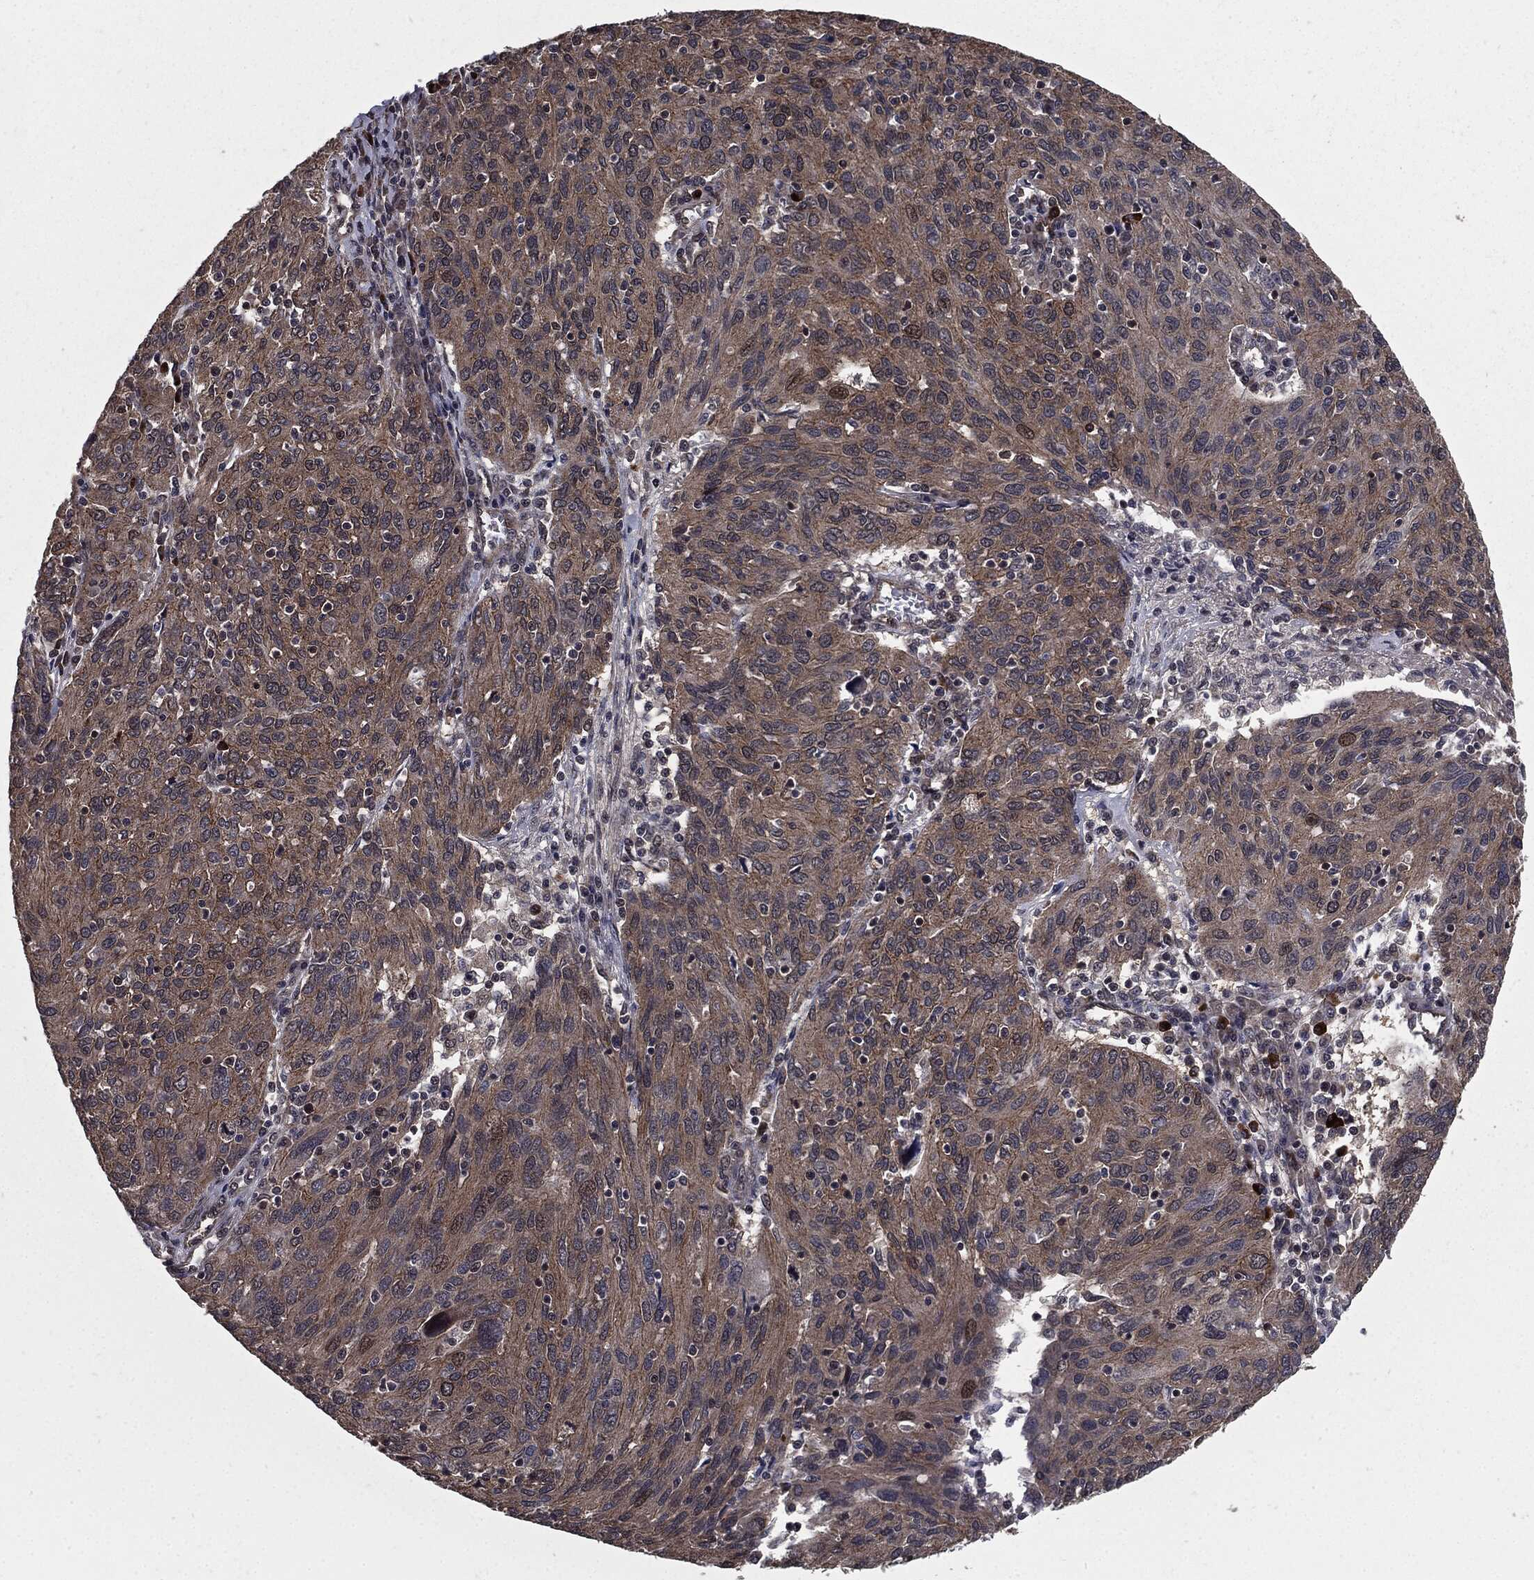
{"staining": {"intensity": "moderate", "quantity": "25%-75%", "location": "cytoplasmic/membranous"}, "tissue": "ovarian cancer", "cell_type": "Tumor cells", "image_type": "cancer", "snomed": [{"axis": "morphology", "description": "Carcinoma, endometroid"}, {"axis": "topography", "description": "Ovary"}], "caption": "A high-resolution micrograph shows immunohistochemistry staining of ovarian endometroid carcinoma, which shows moderate cytoplasmic/membranous expression in about 25%-75% of tumor cells. (brown staining indicates protein expression, while blue staining denotes nuclei).", "gene": "PTPA", "patient": {"sex": "female", "age": 50}}